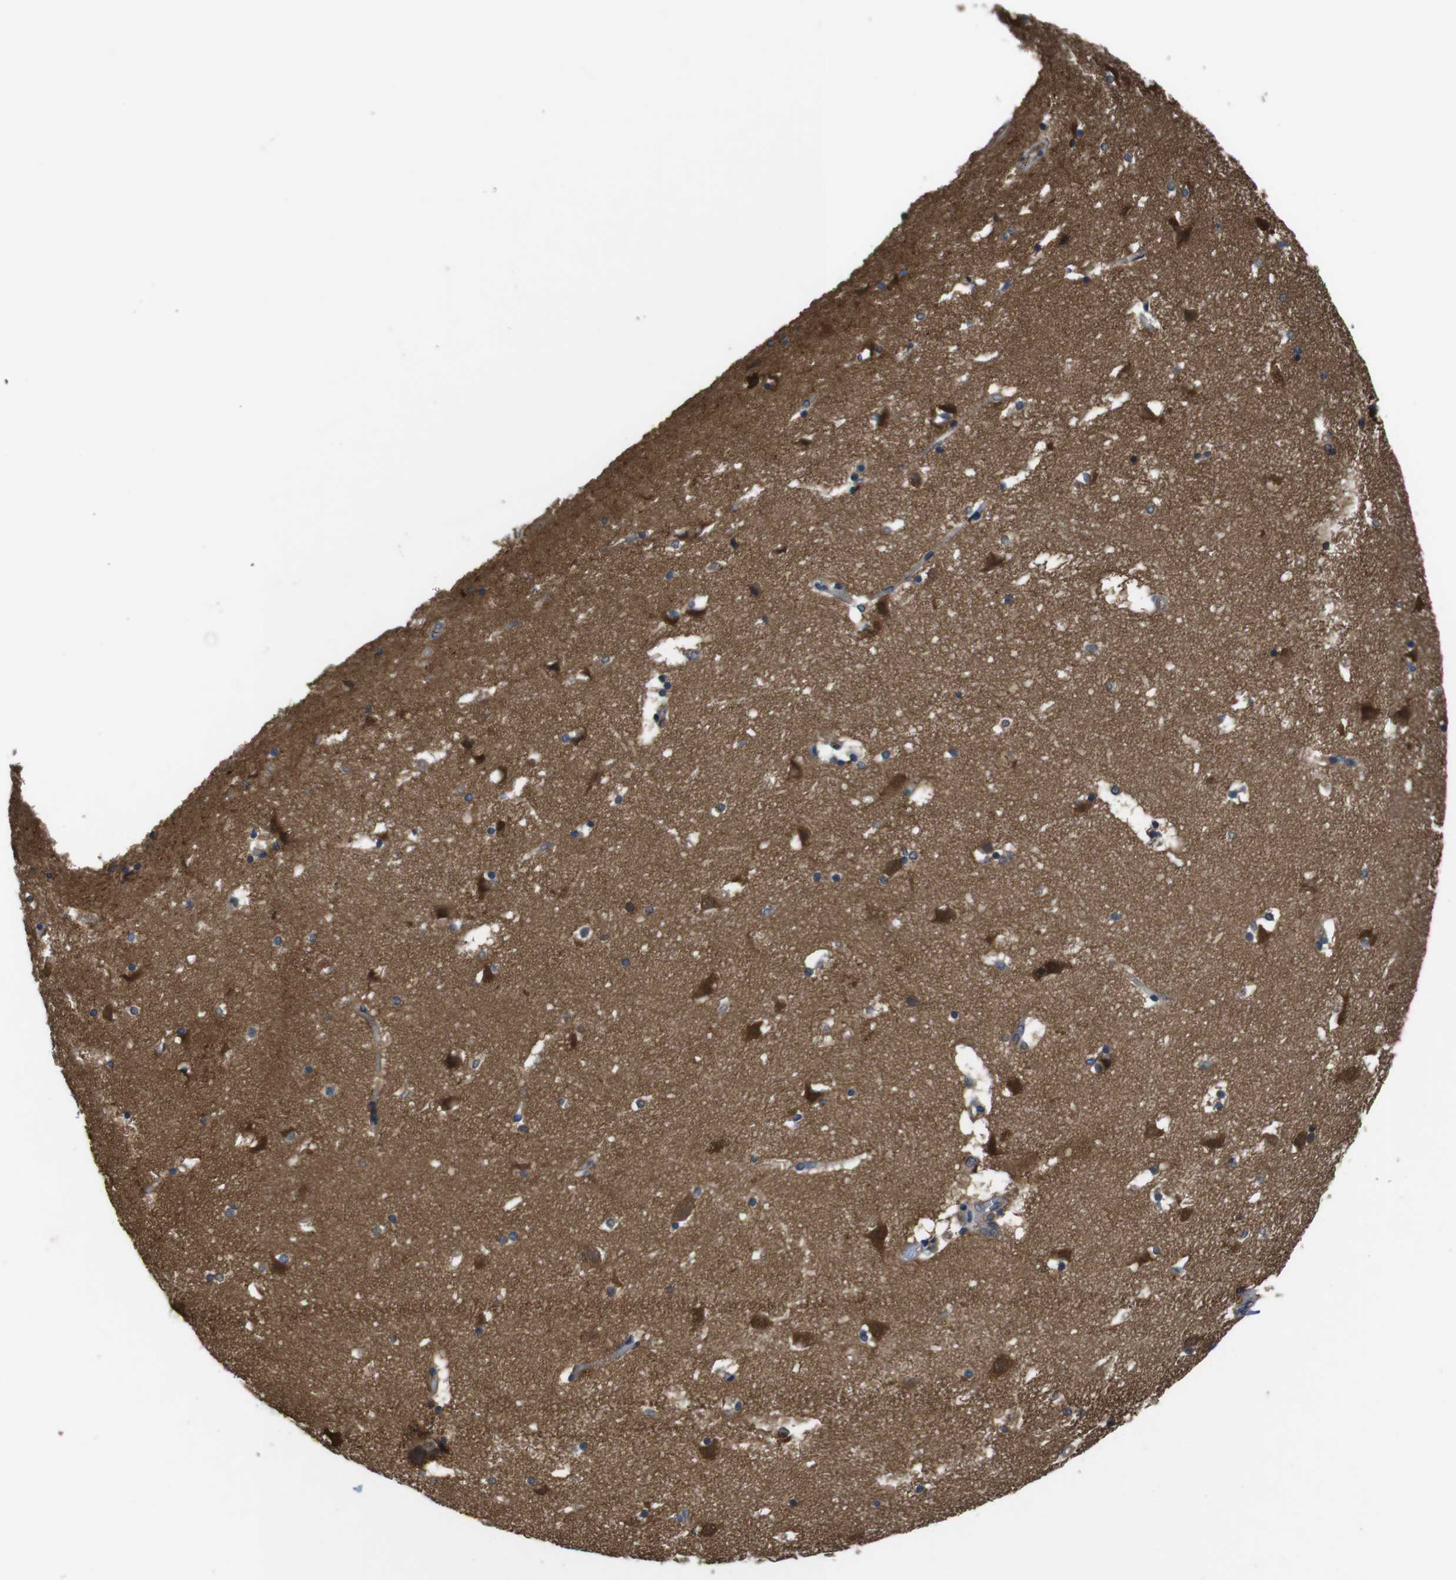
{"staining": {"intensity": "weak", "quantity": "<25%", "location": "cytoplasmic/membranous"}, "tissue": "caudate", "cell_type": "Glial cells", "image_type": "normal", "snomed": [{"axis": "morphology", "description": "Normal tissue, NOS"}, {"axis": "topography", "description": "Lateral ventricle wall"}], "caption": "This is a micrograph of immunohistochemistry (IHC) staining of benign caudate, which shows no expression in glial cells. (IHC, brightfield microscopy, high magnification).", "gene": "DCTN1", "patient": {"sex": "male", "age": 45}}